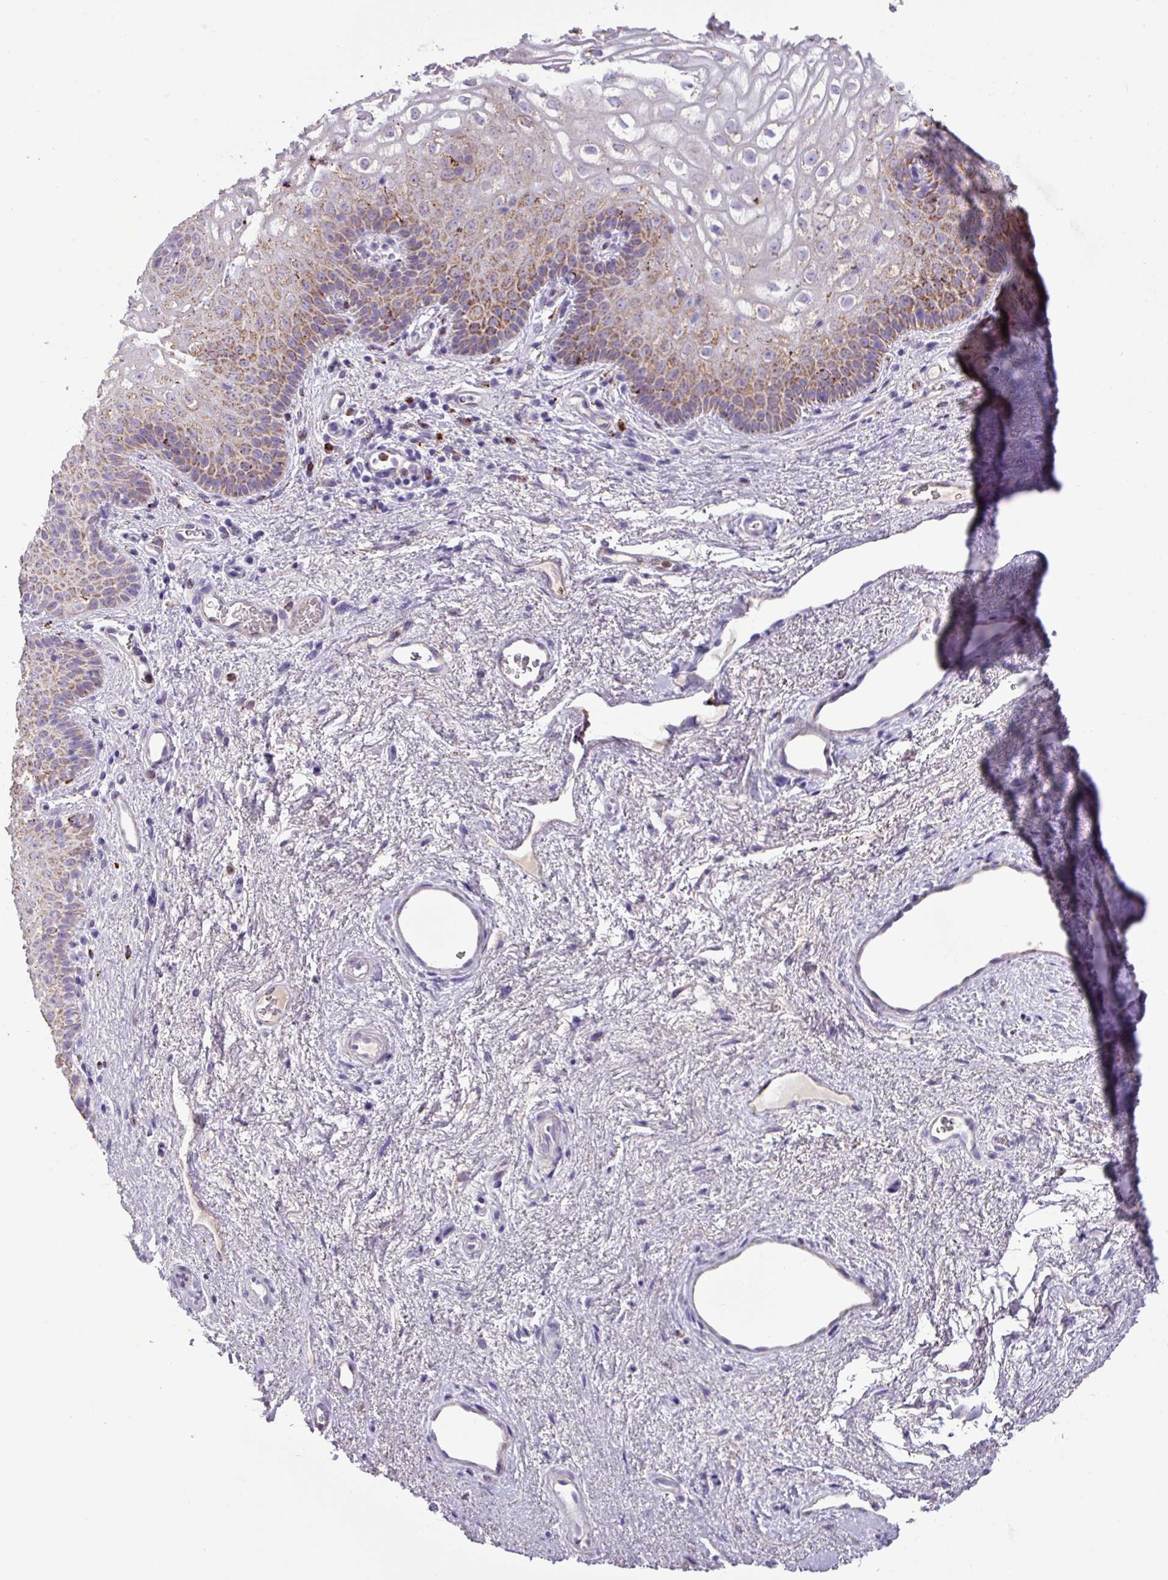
{"staining": {"intensity": "moderate", "quantity": ">75%", "location": "cytoplasmic/membranous"}, "tissue": "vagina", "cell_type": "Squamous epithelial cells", "image_type": "normal", "snomed": [{"axis": "morphology", "description": "Normal tissue, NOS"}, {"axis": "topography", "description": "Vagina"}], "caption": "Squamous epithelial cells reveal moderate cytoplasmic/membranous staining in approximately >75% of cells in benign vagina. (Brightfield microscopy of DAB IHC at high magnification).", "gene": "ZNF667", "patient": {"sex": "female", "age": 47}}